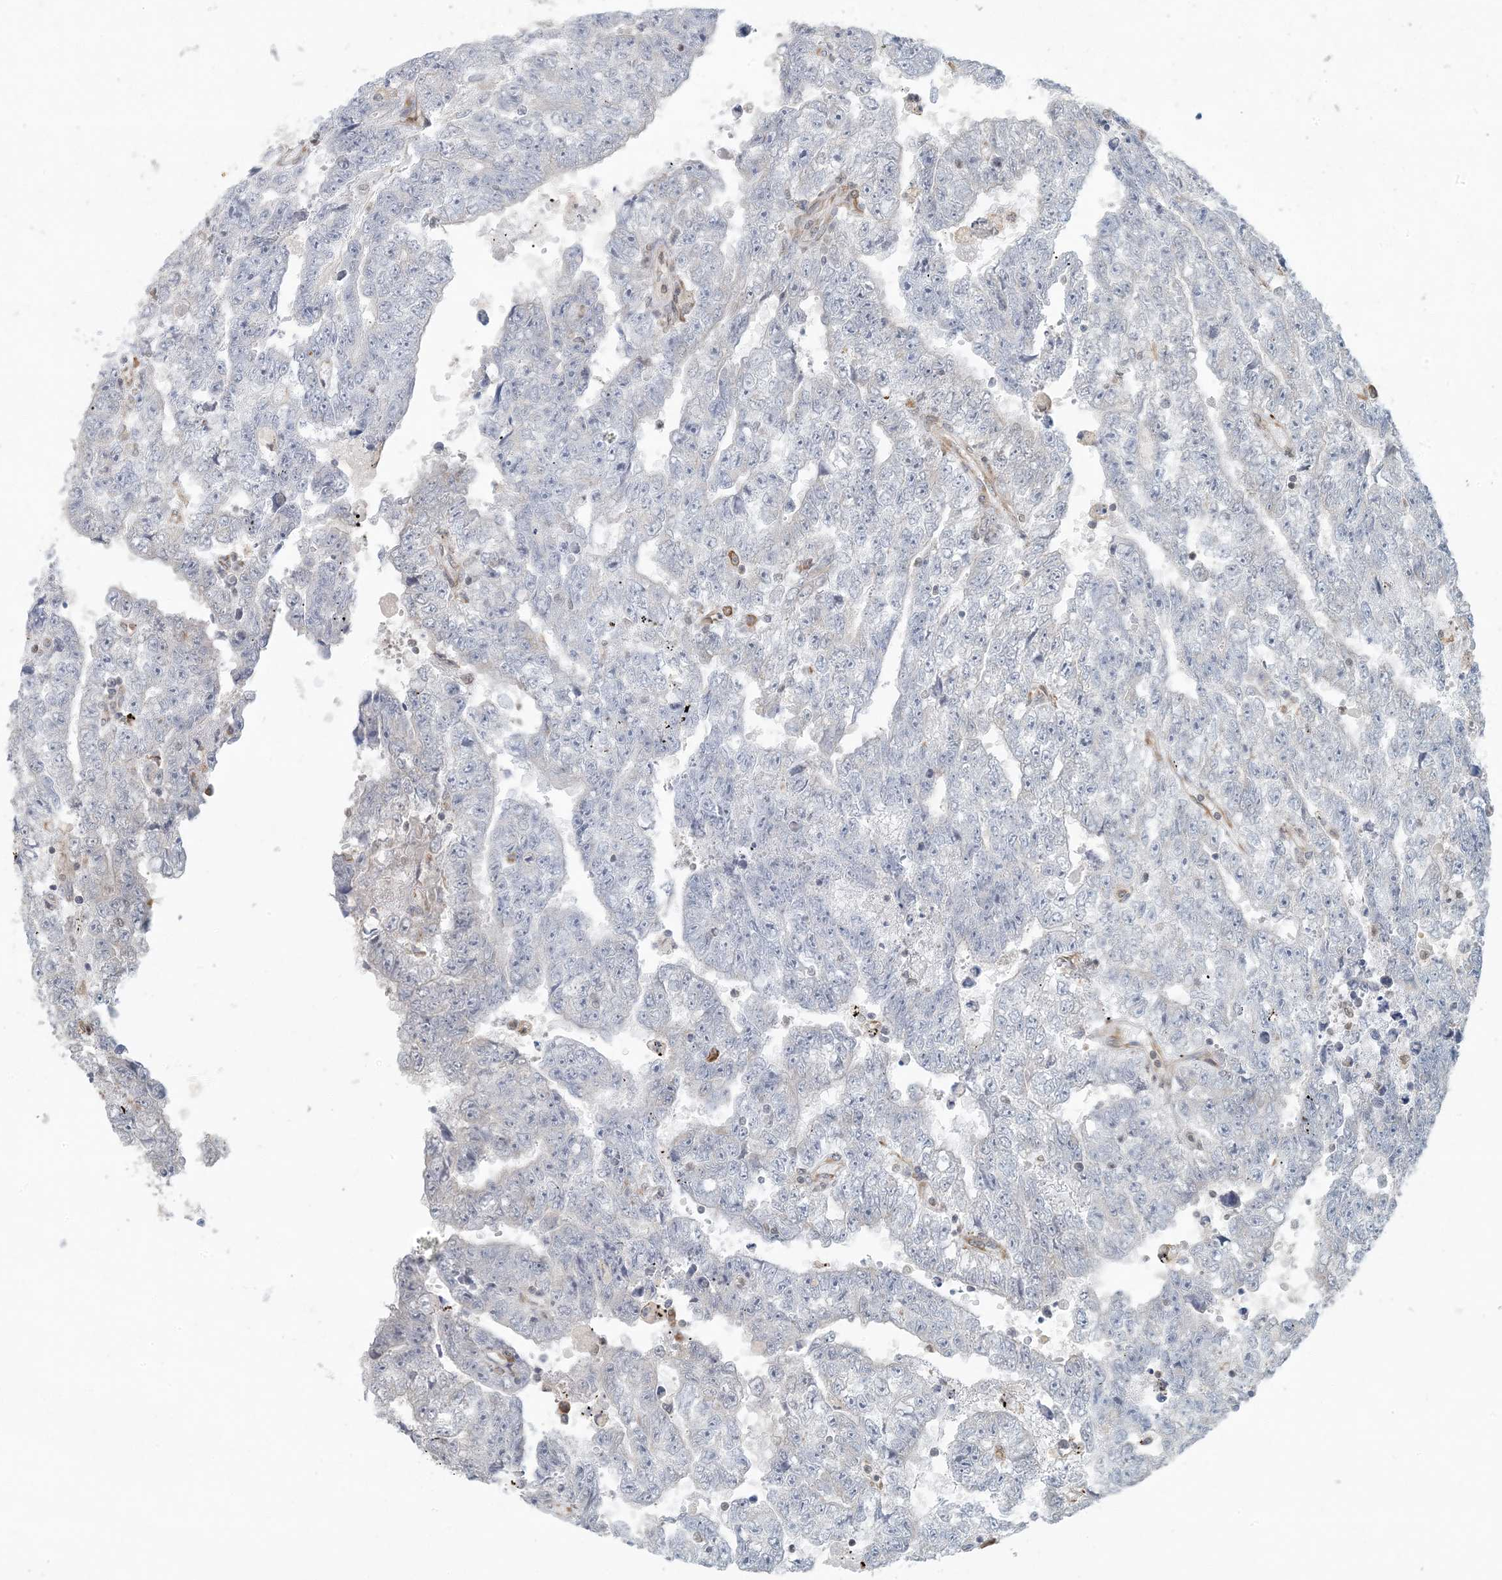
{"staining": {"intensity": "negative", "quantity": "none", "location": "none"}, "tissue": "testis cancer", "cell_type": "Tumor cells", "image_type": "cancer", "snomed": [{"axis": "morphology", "description": "Carcinoma, Embryonal, NOS"}, {"axis": "topography", "description": "Testis"}], "caption": "Tumor cells are negative for brown protein staining in testis cancer.", "gene": "AK9", "patient": {"sex": "male", "age": 25}}